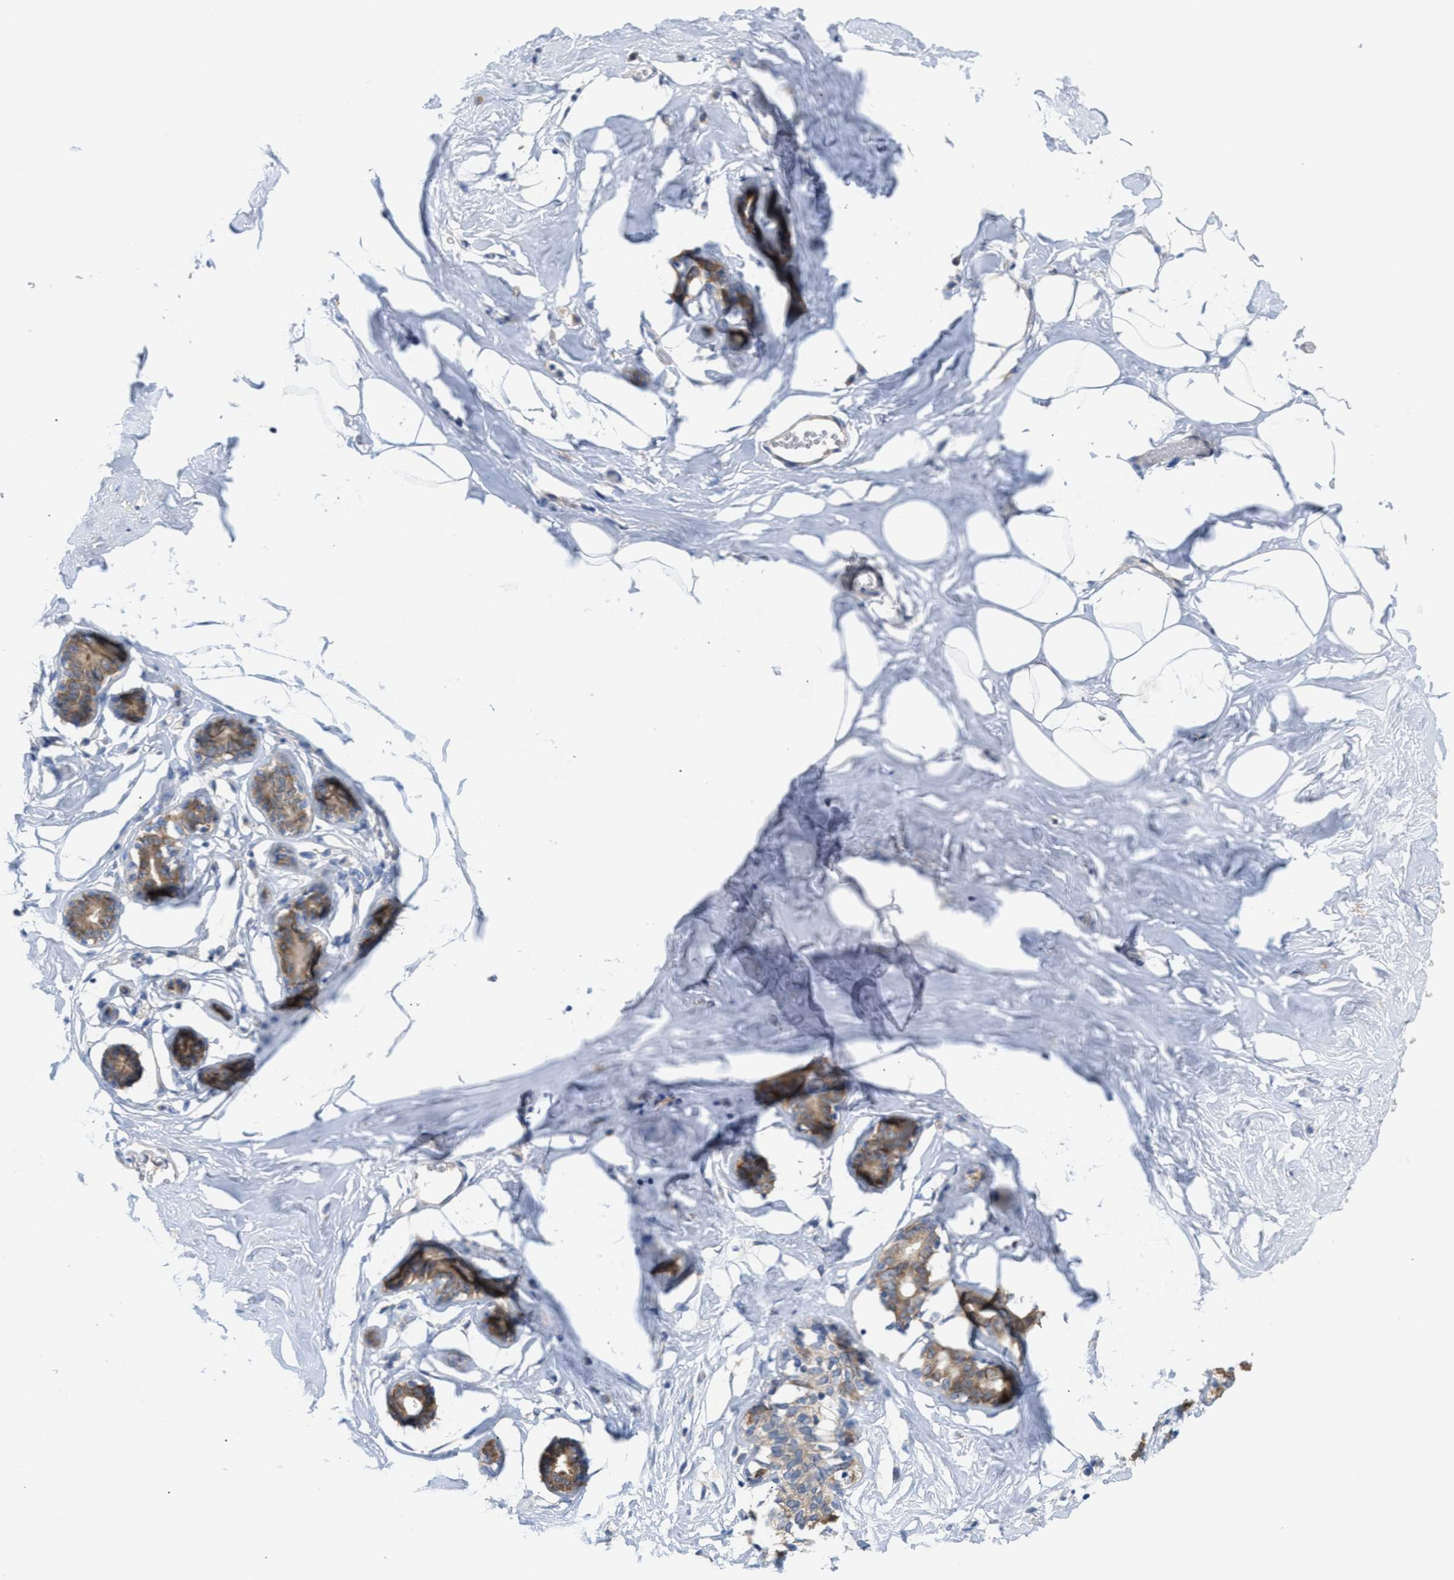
{"staining": {"intensity": "negative", "quantity": "none", "location": "none"}, "tissue": "adipose tissue", "cell_type": "Adipocytes", "image_type": "normal", "snomed": [{"axis": "morphology", "description": "Normal tissue, NOS"}, {"axis": "morphology", "description": "Fibrosis, NOS"}, {"axis": "topography", "description": "Breast"}, {"axis": "topography", "description": "Adipose tissue"}], "caption": "Adipocytes are negative for brown protein staining in normal adipose tissue. (DAB (3,3'-diaminobenzidine) immunohistochemistry (IHC) with hematoxylin counter stain).", "gene": "UBAP2", "patient": {"sex": "female", "age": 39}}